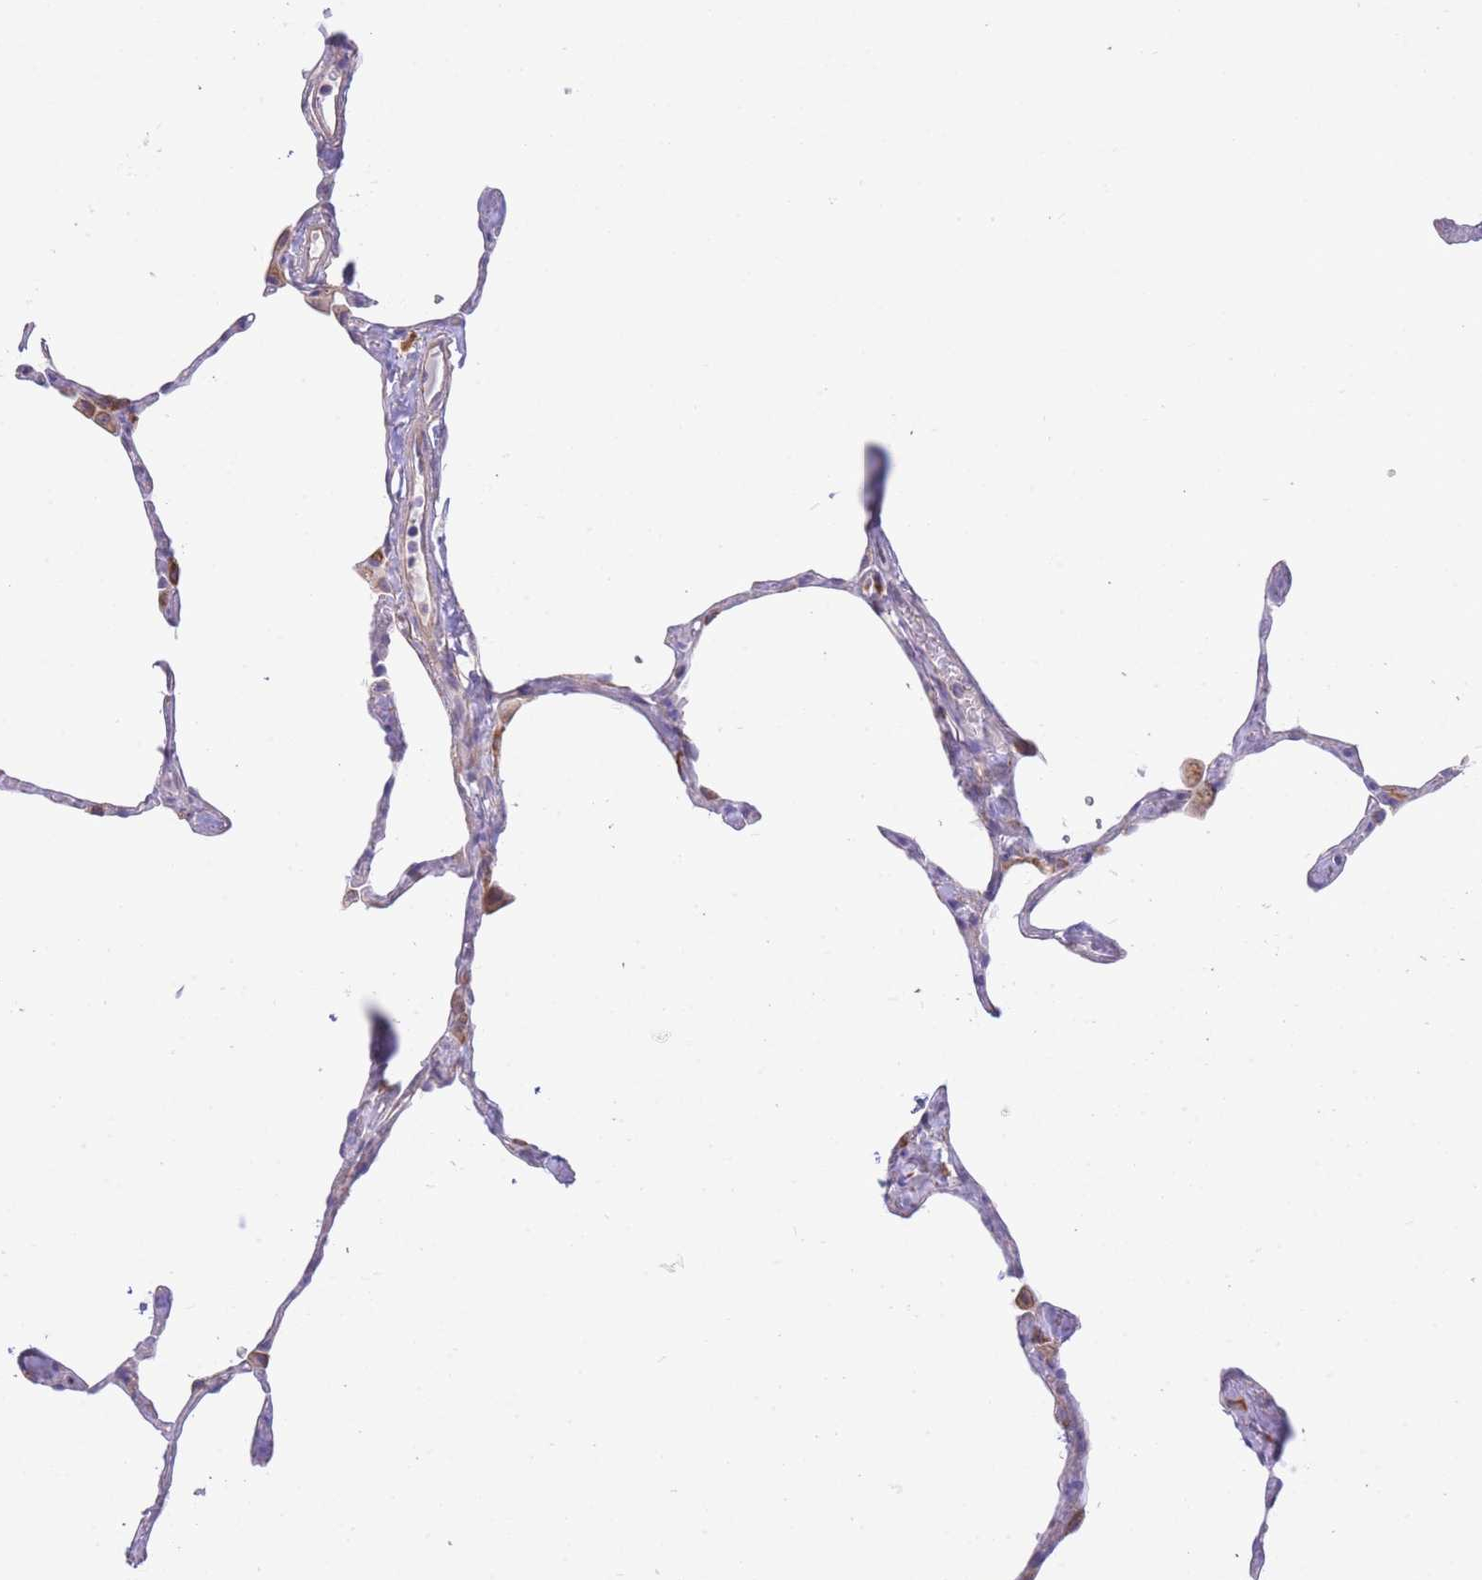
{"staining": {"intensity": "negative", "quantity": "none", "location": "none"}, "tissue": "lung", "cell_type": "Alveolar cells", "image_type": "normal", "snomed": [{"axis": "morphology", "description": "Normal tissue, NOS"}, {"axis": "topography", "description": "Lung"}], "caption": "DAB immunohistochemical staining of unremarkable lung demonstrates no significant expression in alveolar cells. Brightfield microscopy of immunohistochemistry stained with DAB (3,3'-diaminobenzidine) (brown) and hematoxylin (blue), captured at high magnification.", "gene": "CTBP1", "patient": {"sex": "male", "age": 65}}